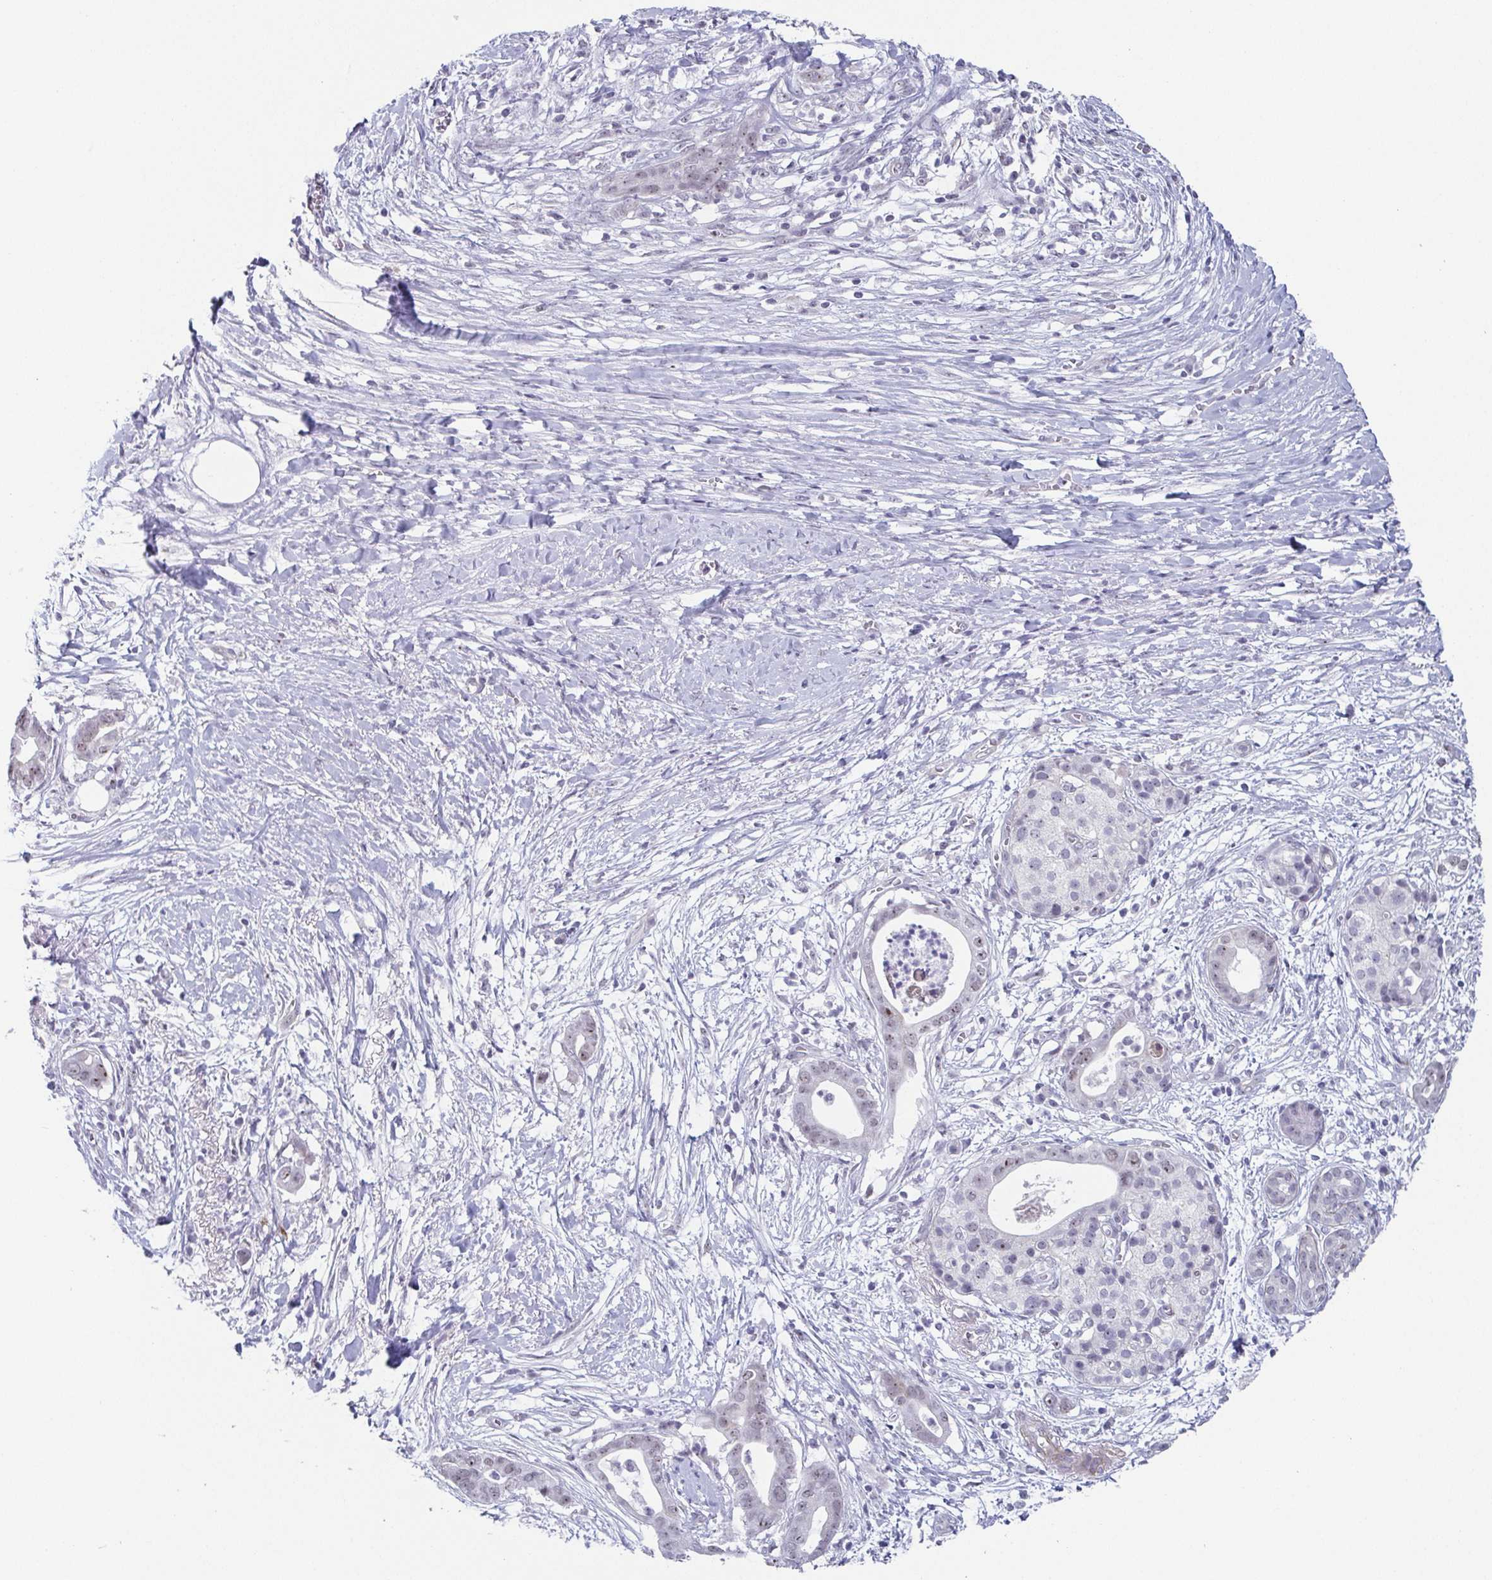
{"staining": {"intensity": "negative", "quantity": "none", "location": "none"}, "tissue": "pancreatic cancer", "cell_type": "Tumor cells", "image_type": "cancer", "snomed": [{"axis": "morphology", "description": "Adenocarcinoma, NOS"}, {"axis": "topography", "description": "Pancreas"}], "caption": "This is a histopathology image of immunohistochemistry (IHC) staining of pancreatic cancer, which shows no positivity in tumor cells. (IHC, brightfield microscopy, high magnification).", "gene": "EXOSC7", "patient": {"sex": "male", "age": 61}}